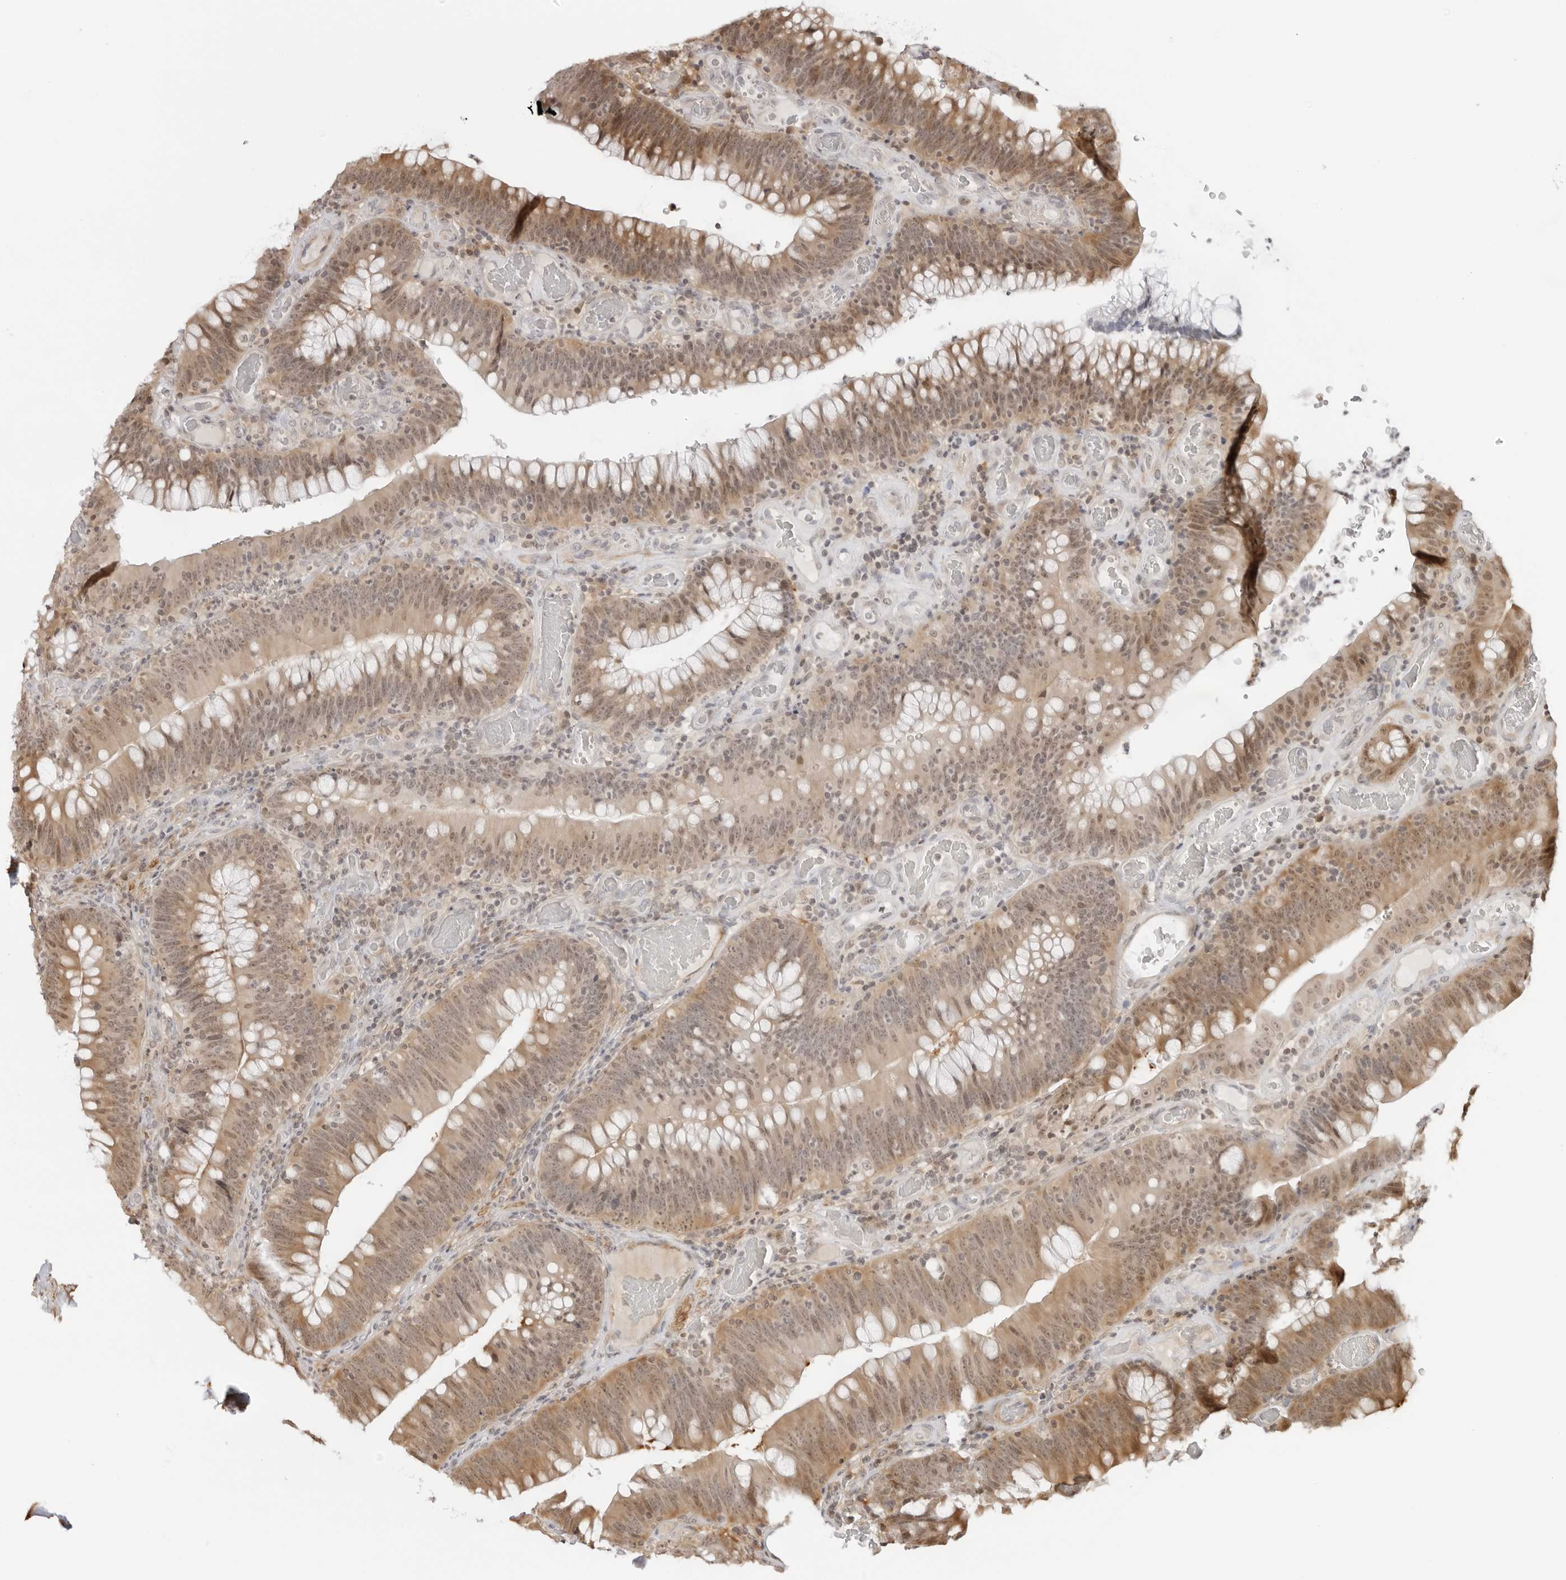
{"staining": {"intensity": "moderate", "quantity": "25%-75%", "location": "cytoplasmic/membranous,nuclear"}, "tissue": "colorectal cancer", "cell_type": "Tumor cells", "image_type": "cancer", "snomed": [{"axis": "morphology", "description": "Normal tissue, NOS"}, {"axis": "topography", "description": "Colon"}], "caption": "Human colorectal cancer stained for a protein (brown) exhibits moderate cytoplasmic/membranous and nuclear positive expression in approximately 25%-75% of tumor cells.", "gene": "RNF146", "patient": {"sex": "female", "age": 82}}